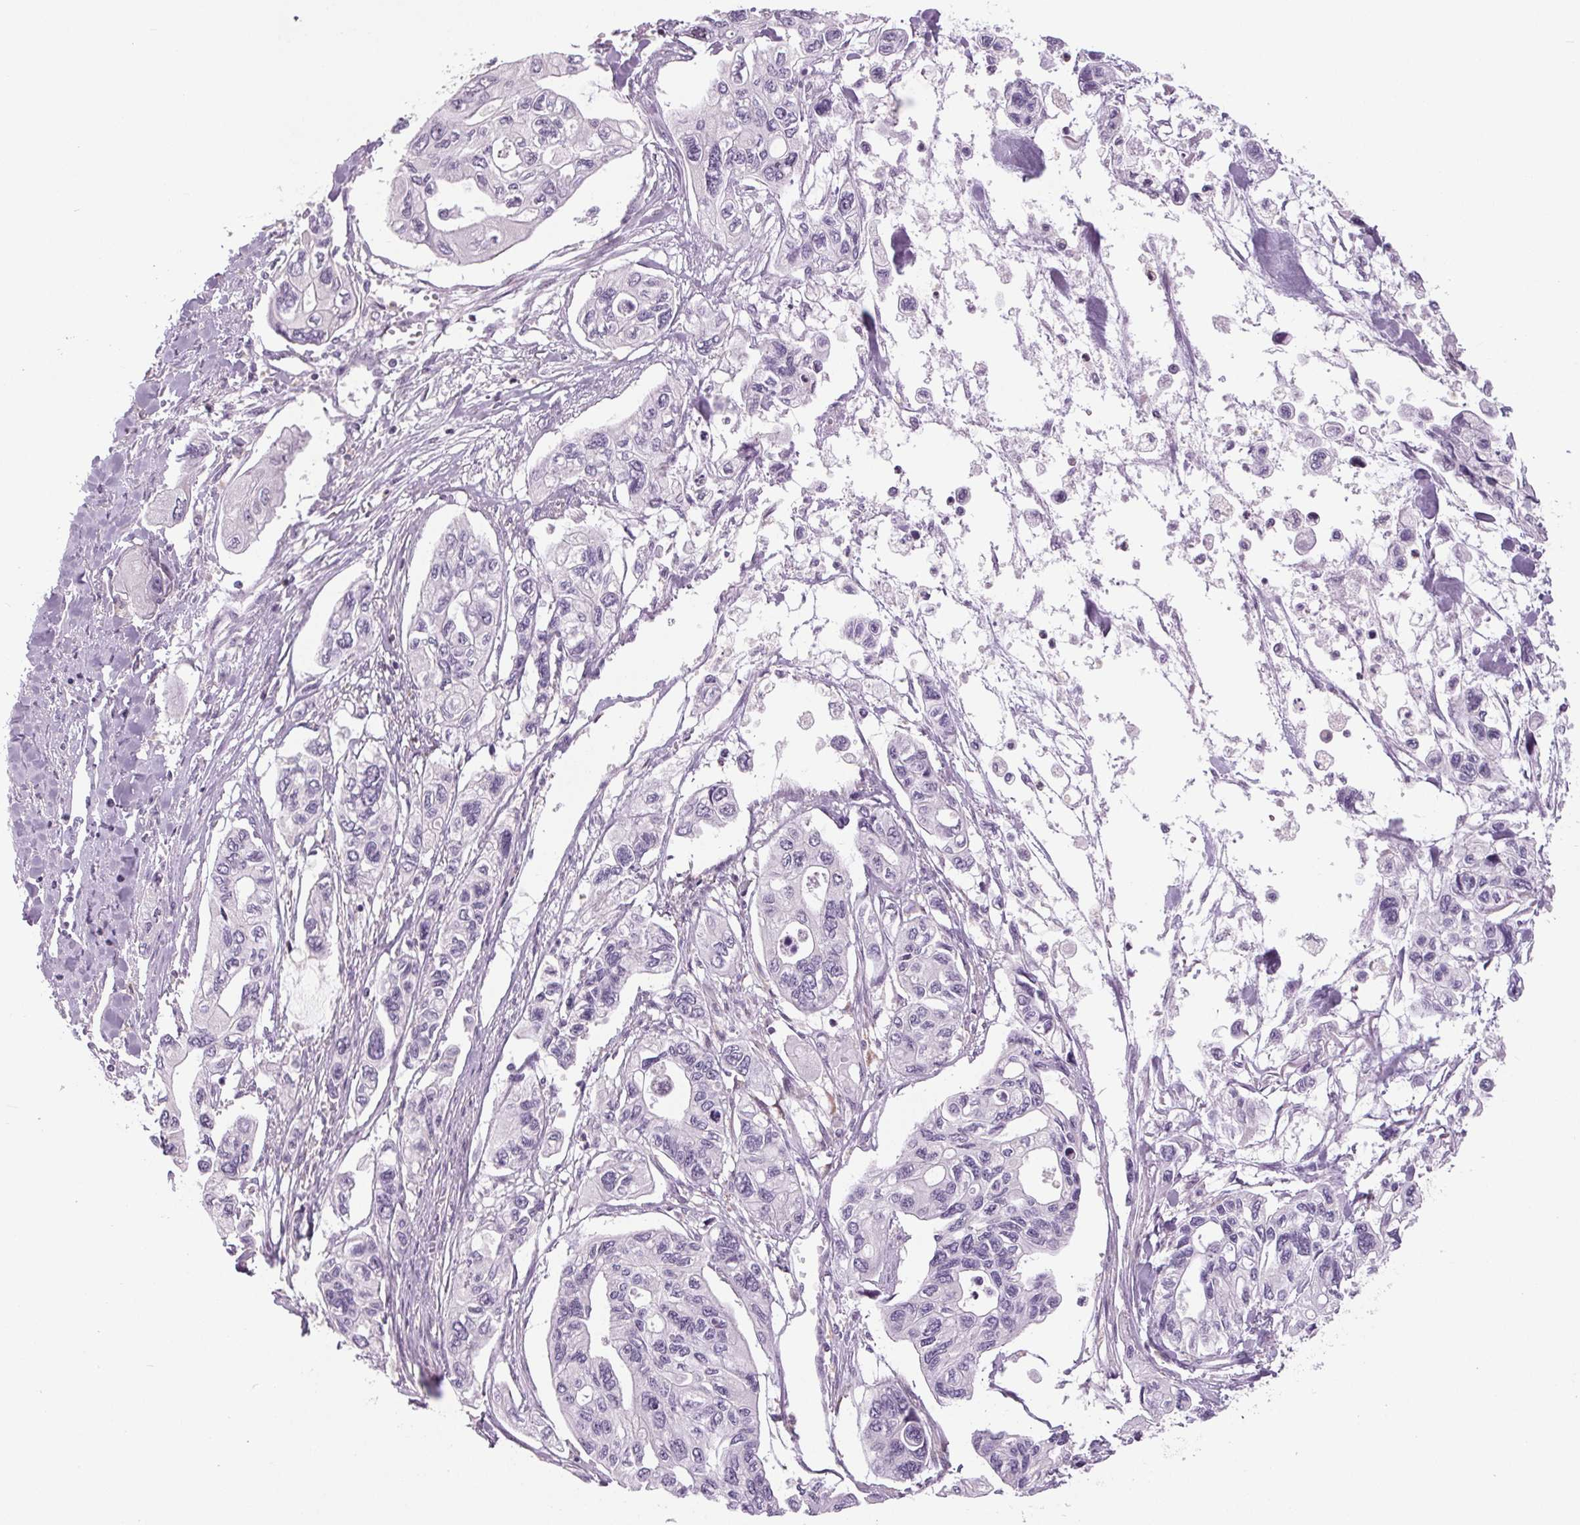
{"staining": {"intensity": "negative", "quantity": "none", "location": "none"}, "tissue": "pancreatic cancer", "cell_type": "Tumor cells", "image_type": "cancer", "snomed": [{"axis": "morphology", "description": "Adenocarcinoma, NOS"}, {"axis": "topography", "description": "Pancreas"}], "caption": "IHC of human pancreatic cancer reveals no expression in tumor cells.", "gene": "SMIM6", "patient": {"sex": "female", "age": 76}}